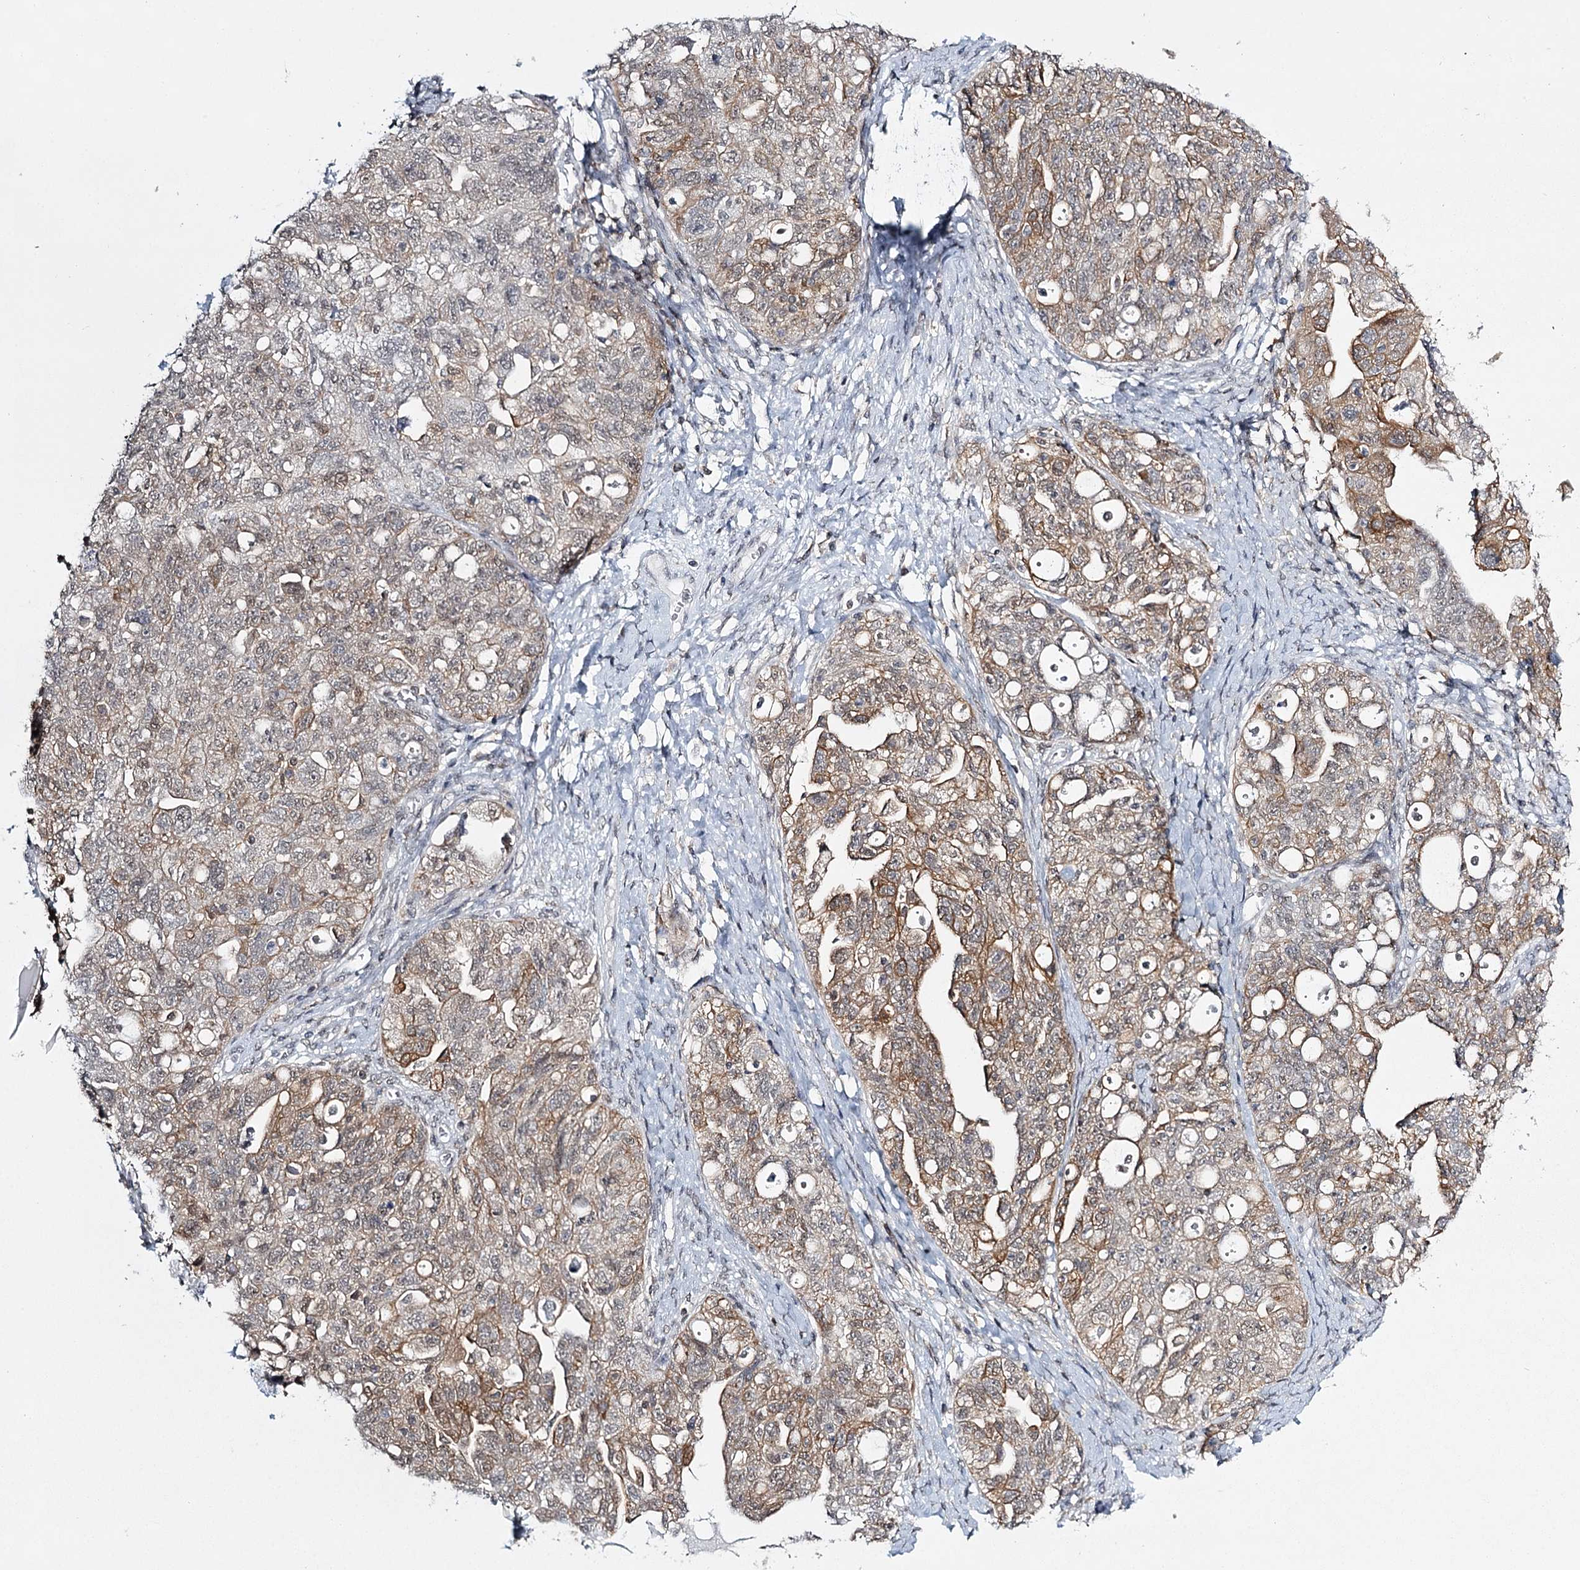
{"staining": {"intensity": "moderate", "quantity": "25%-75%", "location": "cytoplasmic/membranous"}, "tissue": "ovarian cancer", "cell_type": "Tumor cells", "image_type": "cancer", "snomed": [{"axis": "morphology", "description": "Carcinoma, NOS"}, {"axis": "morphology", "description": "Cystadenocarcinoma, serous, NOS"}, {"axis": "topography", "description": "Ovary"}], "caption": "Tumor cells reveal medium levels of moderate cytoplasmic/membranous expression in about 25%-75% of cells in human ovarian serous cystadenocarcinoma.", "gene": "TMEM70", "patient": {"sex": "female", "age": 69}}